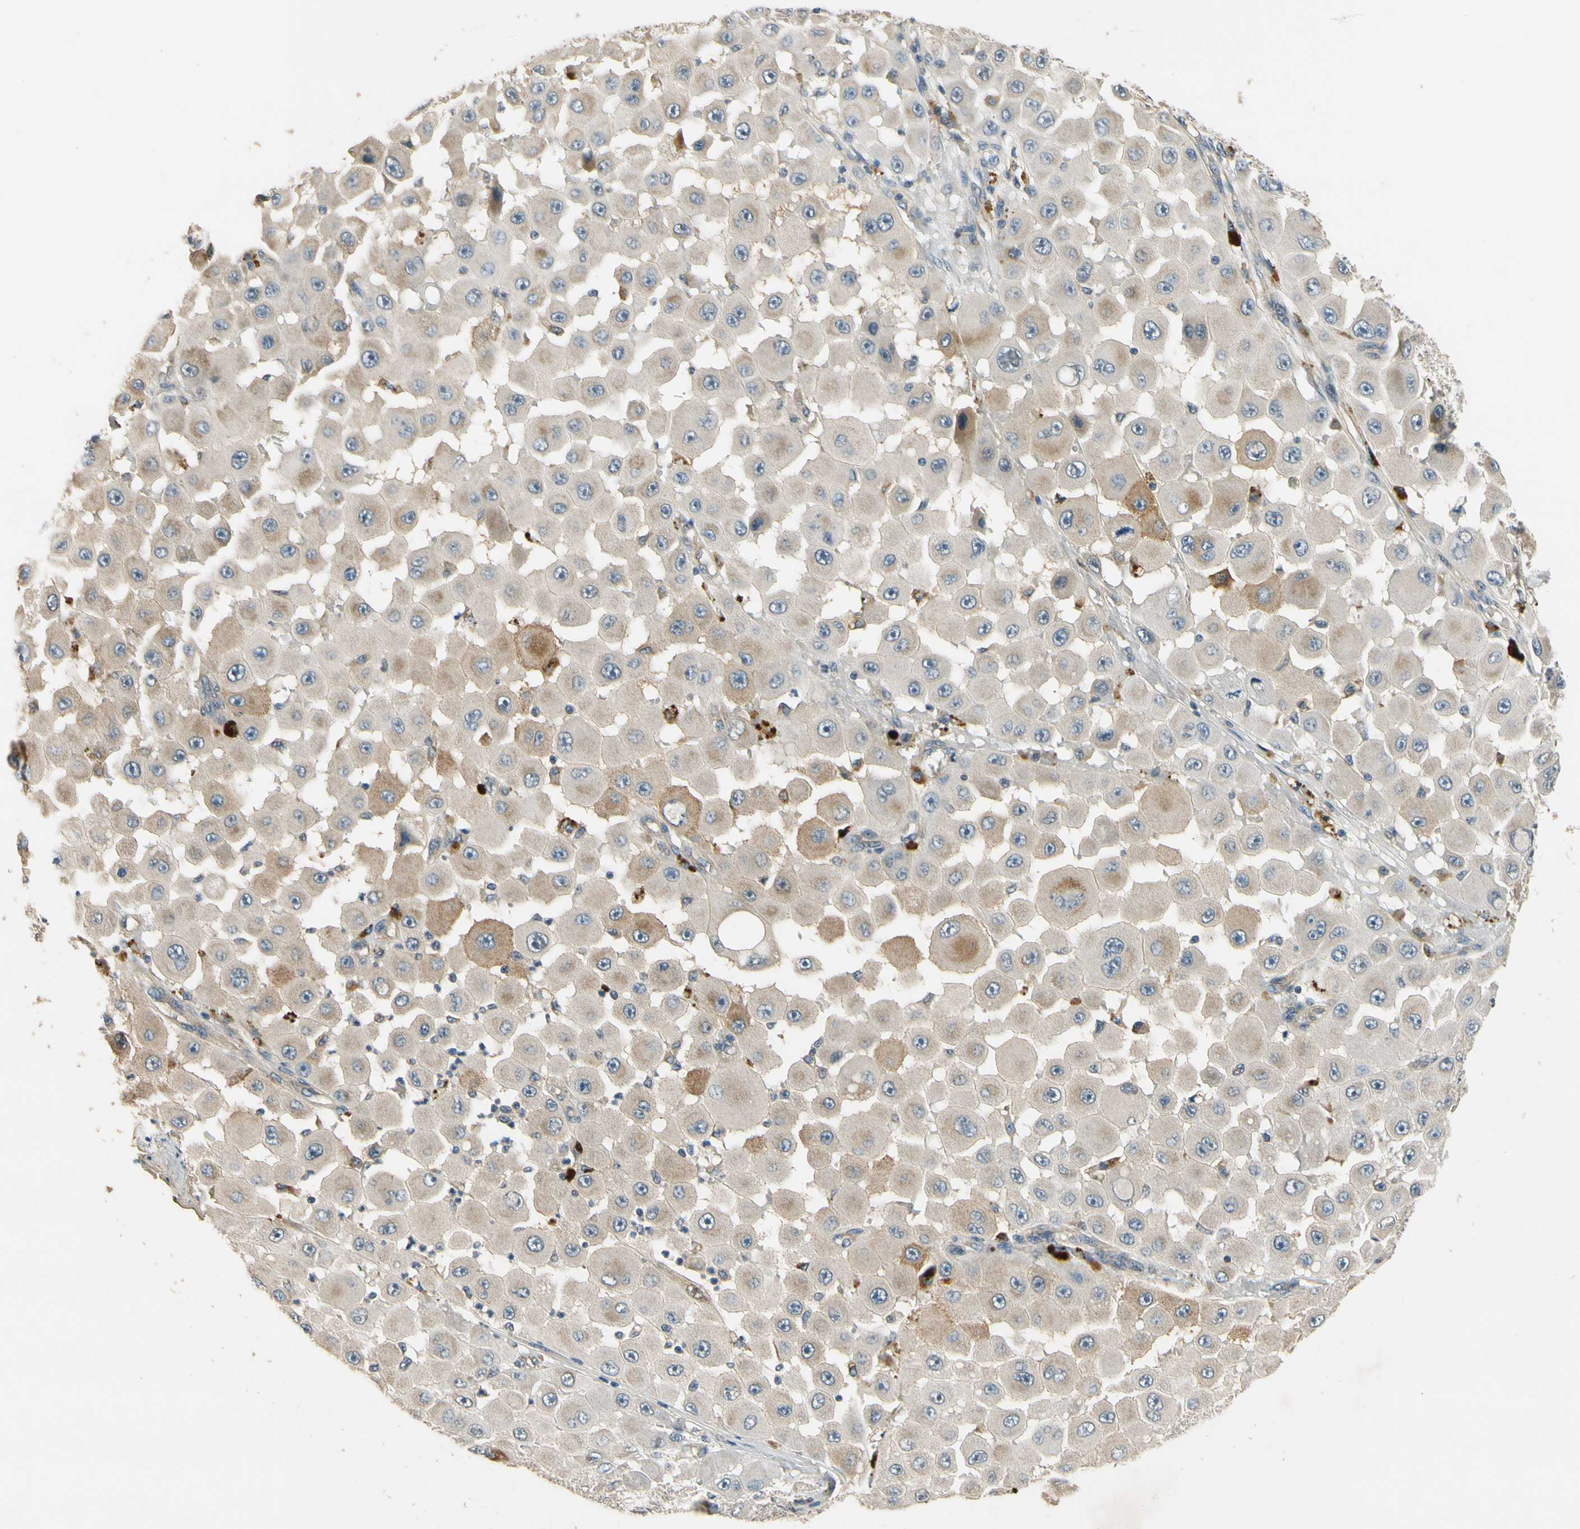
{"staining": {"intensity": "weak", "quantity": "25%-75%", "location": "cytoplasmic/membranous"}, "tissue": "melanoma", "cell_type": "Tumor cells", "image_type": "cancer", "snomed": [{"axis": "morphology", "description": "Malignant melanoma, NOS"}, {"axis": "topography", "description": "Skin"}], "caption": "DAB (3,3'-diaminobenzidine) immunohistochemical staining of human malignant melanoma reveals weak cytoplasmic/membranous protein expression in approximately 25%-75% of tumor cells.", "gene": "ALKBH3", "patient": {"sex": "female", "age": 81}}